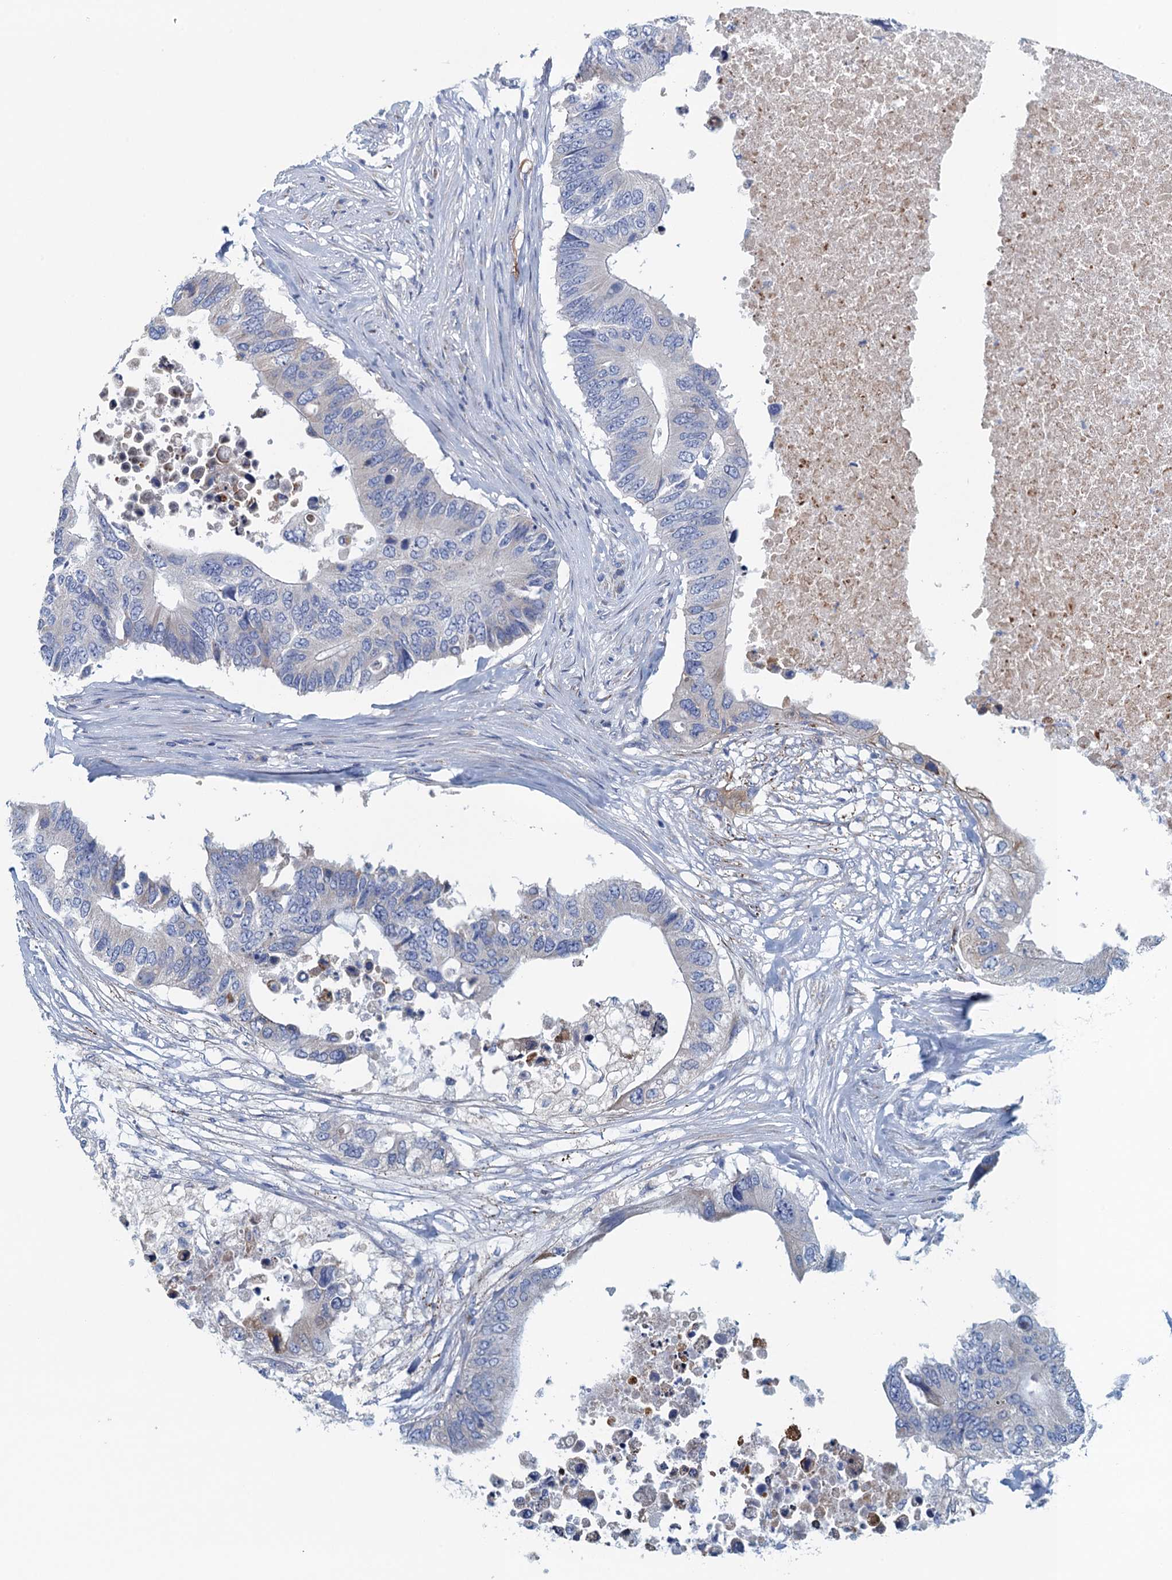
{"staining": {"intensity": "negative", "quantity": "none", "location": "none"}, "tissue": "colorectal cancer", "cell_type": "Tumor cells", "image_type": "cancer", "snomed": [{"axis": "morphology", "description": "Adenocarcinoma, NOS"}, {"axis": "topography", "description": "Colon"}], "caption": "Colorectal cancer was stained to show a protein in brown. There is no significant positivity in tumor cells.", "gene": "C10orf88", "patient": {"sex": "male", "age": 71}}